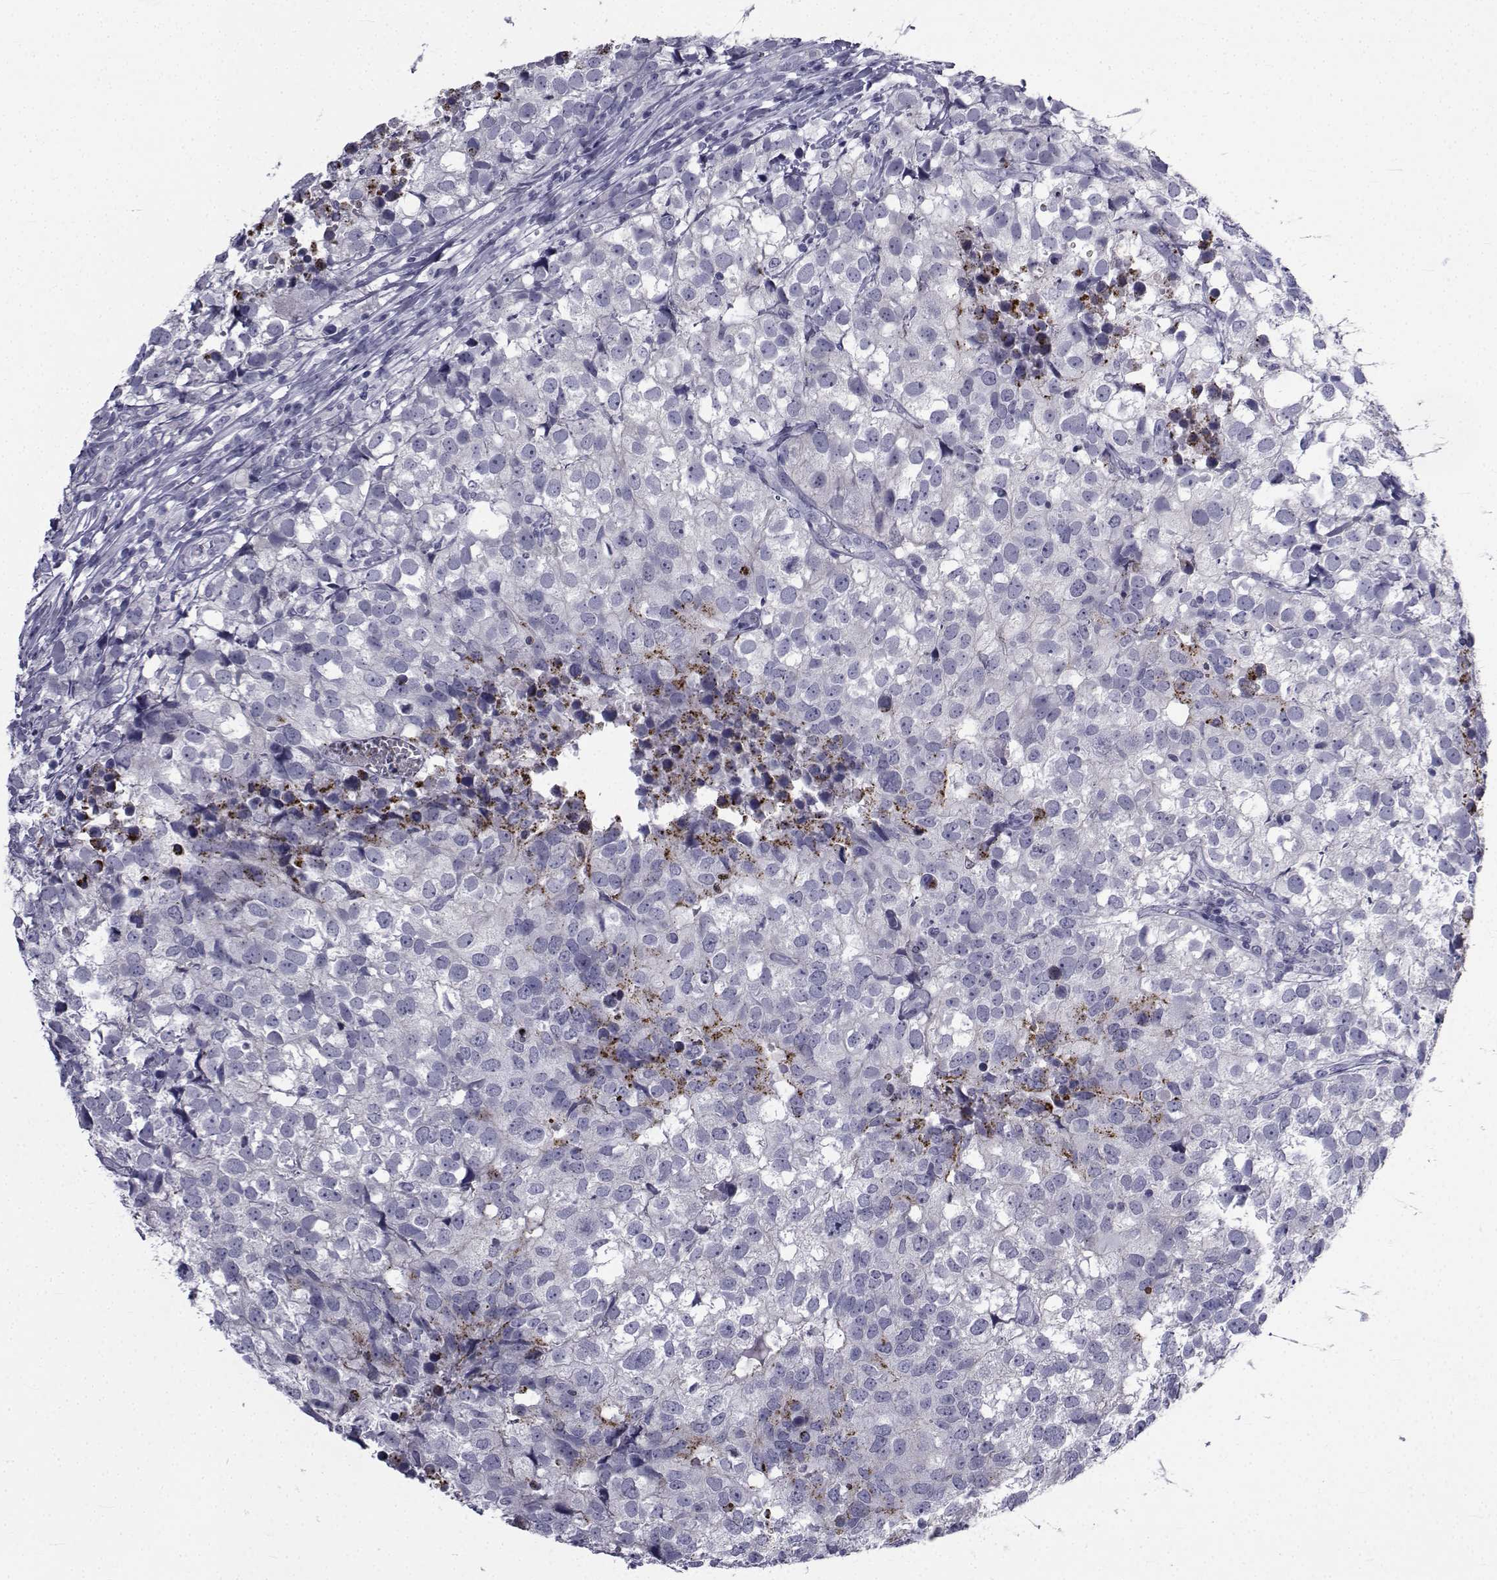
{"staining": {"intensity": "moderate", "quantity": "<25%", "location": "cytoplasmic/membranous"}, "tissue": "breast cancer", "cell_type": "Tumor cells", "image_type": "cancer", "snomed": [{"axis": "morphology", "description": "Duct carcinoma"}, {"axis": "topography", "description": "Breast"}], "caption": "Immunohistochemical staining of infiltrating ductal carcinoma (breast) exhibits low levels of moderate cytoplasmic/membranous staining in about <25% of tumor cells. The protein of interest is stained brown, and the nuclei are stained in blue (DAB IHC with brightfield microscopy, high magnification).", "gene": "PDE6H", "patient": {"sex": "female", "age": 30}}